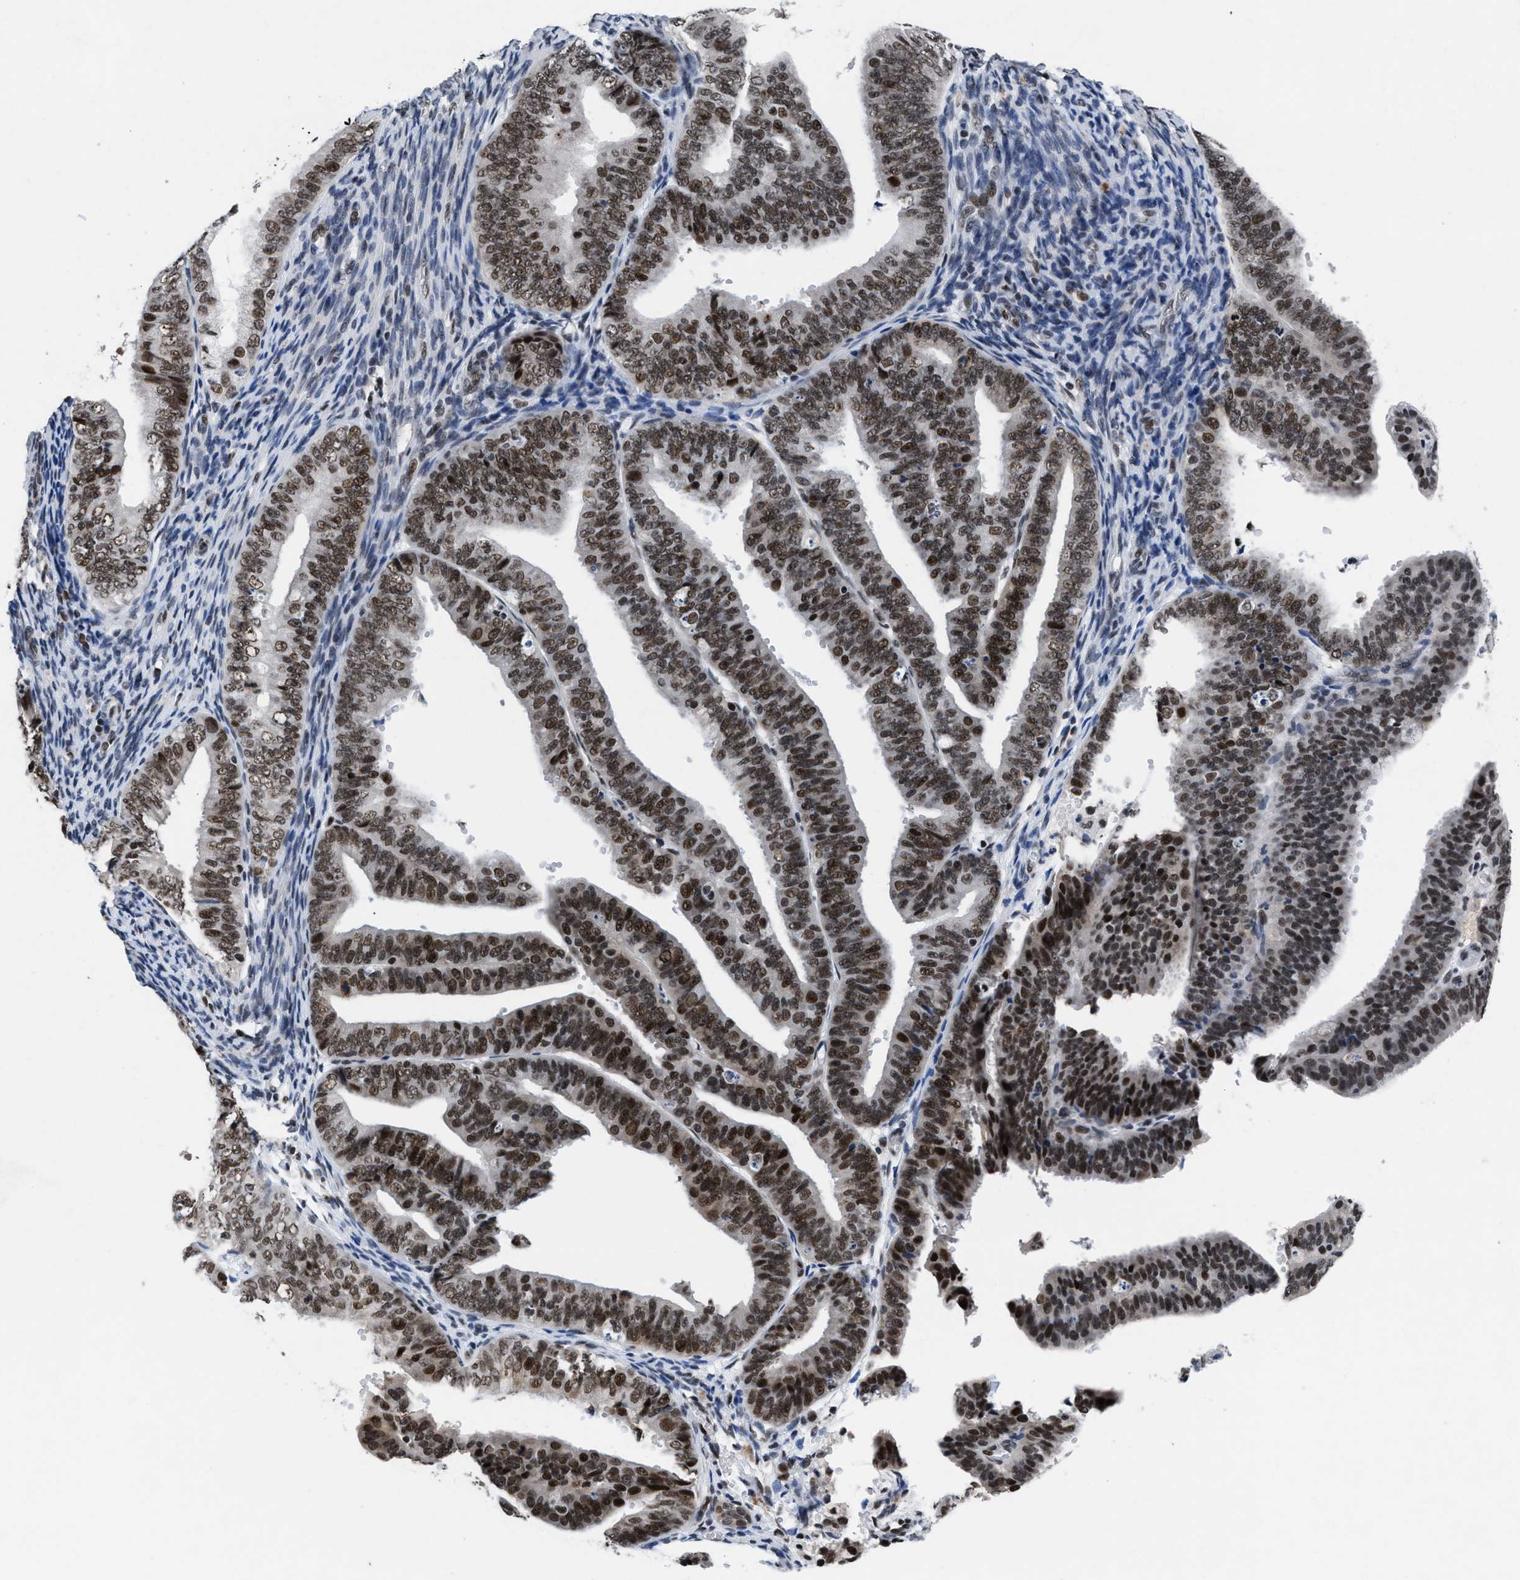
{"staining": {"intensity": "strong", "quantity": ">75%", "location": "nuclear"}, "tissue": "endometrial cancer", "cell_type": "Tumor cells", "image_type": "cancer", "snomed": [{"axis": "morphology", "description": "Adenocarcinoma, NOS"}, {"axis": "topography", "description": "Endometrium"}], "caption": "Tumor cells display strong nuclear positivity in approximately >75% of cells in endometrial adenocarcinoma.", "gene": "WDR81", "patient": {"sex": "female", "age": 63}}